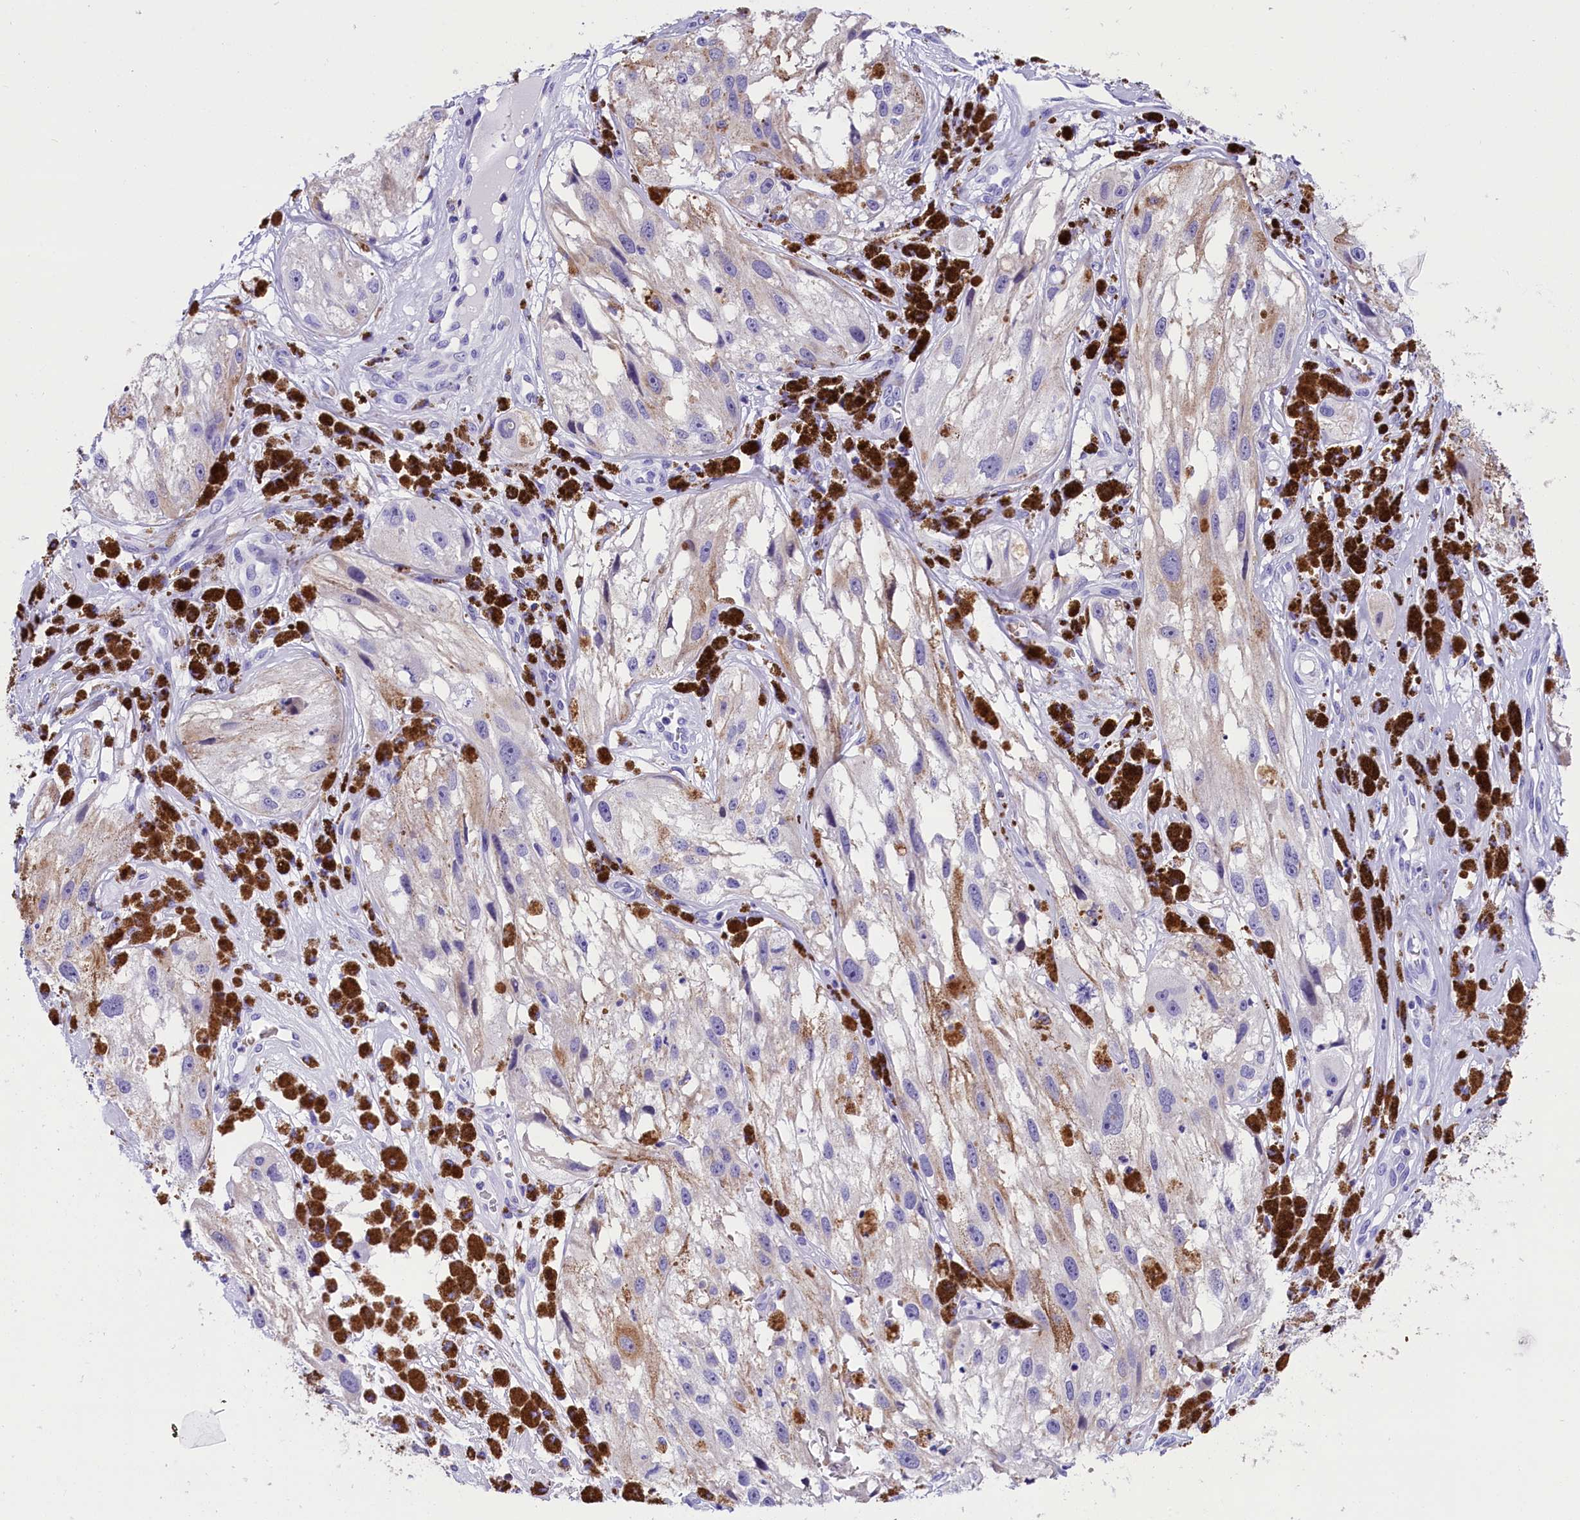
{"staining": {"intensity": "negative", "quantity": "none", "location": "none"}, "tissue": "melanoma", "cell_type": "Tumor cells", "image_type": "cancer", "snomed": [{"axis": "morphology", "description": "Malignant melanoma, NOS"}, {"axis": "topography", "description": "Skin"}], "caption": "Immunohistochemical staining of malignant melanoma reveals no significant expression in tumor cells.", "gene": "ABAT", "patient": {"sex": "male", "age": 88}}